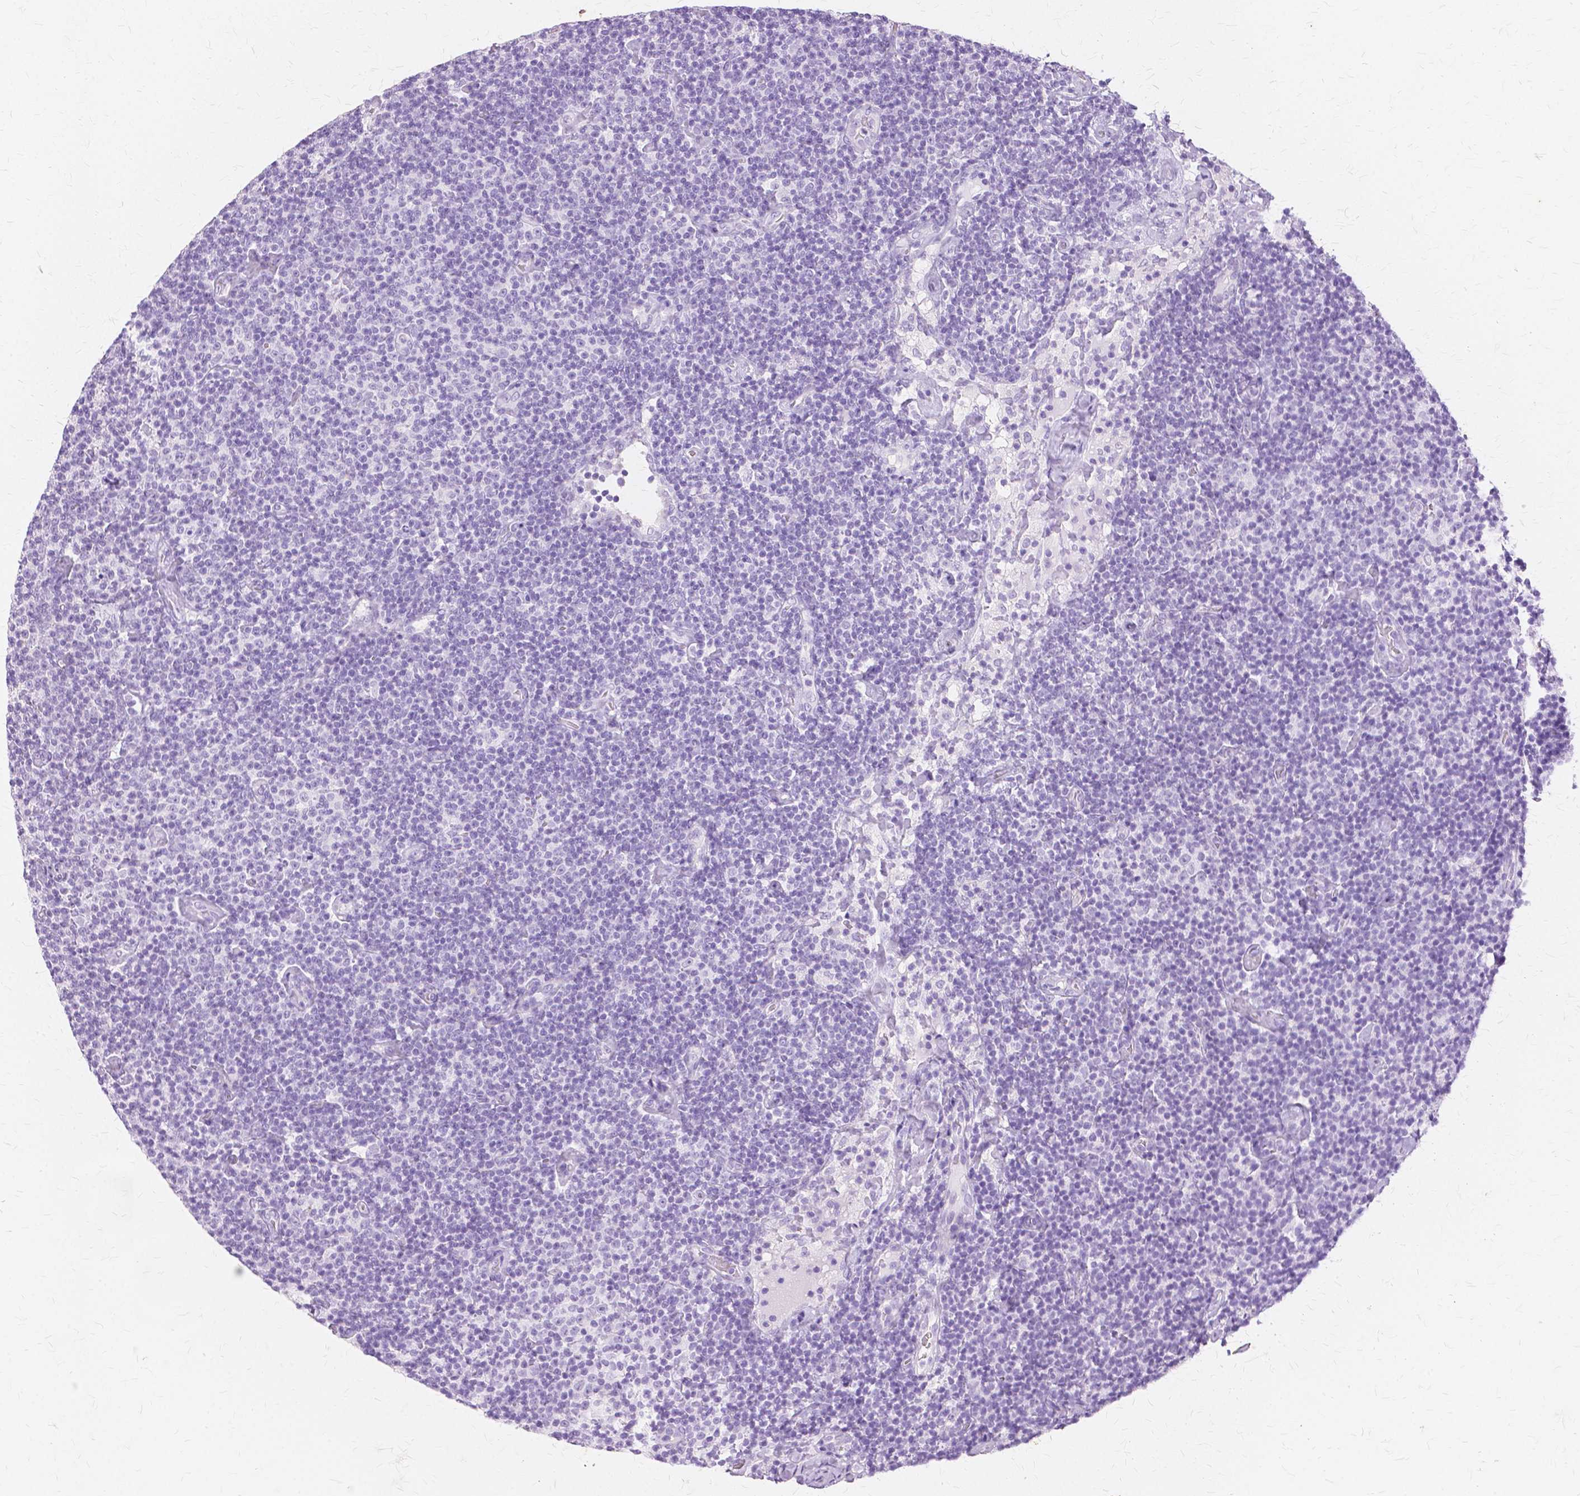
{"staining": {"intensity": "negative", "quantity": "none", "location": "none"}, "tissue": "lymphoma", "cell_type": "Tumor cells", "image_type": "cancer", "snomed": [{"axis": "morphology", "description": "Malignant lymphoma, non-Hodgkin's type, Low grade"}, {"axis": "topography", "description": "Lymph node"}], "caption": "DAB (3,3'-diaminobenzidine) immunohistochemical staining of low-grade malignant lymphoma, non-Hodgkin's type reveals no significant staining in tumor cells. Brightfield microscopy of immunohistochemistry stained with DAB (brown) and hematoxylin (blue), captured at high magnification.", "gene": "TGM1", "patient": {"sex": "male", "age": 81}}